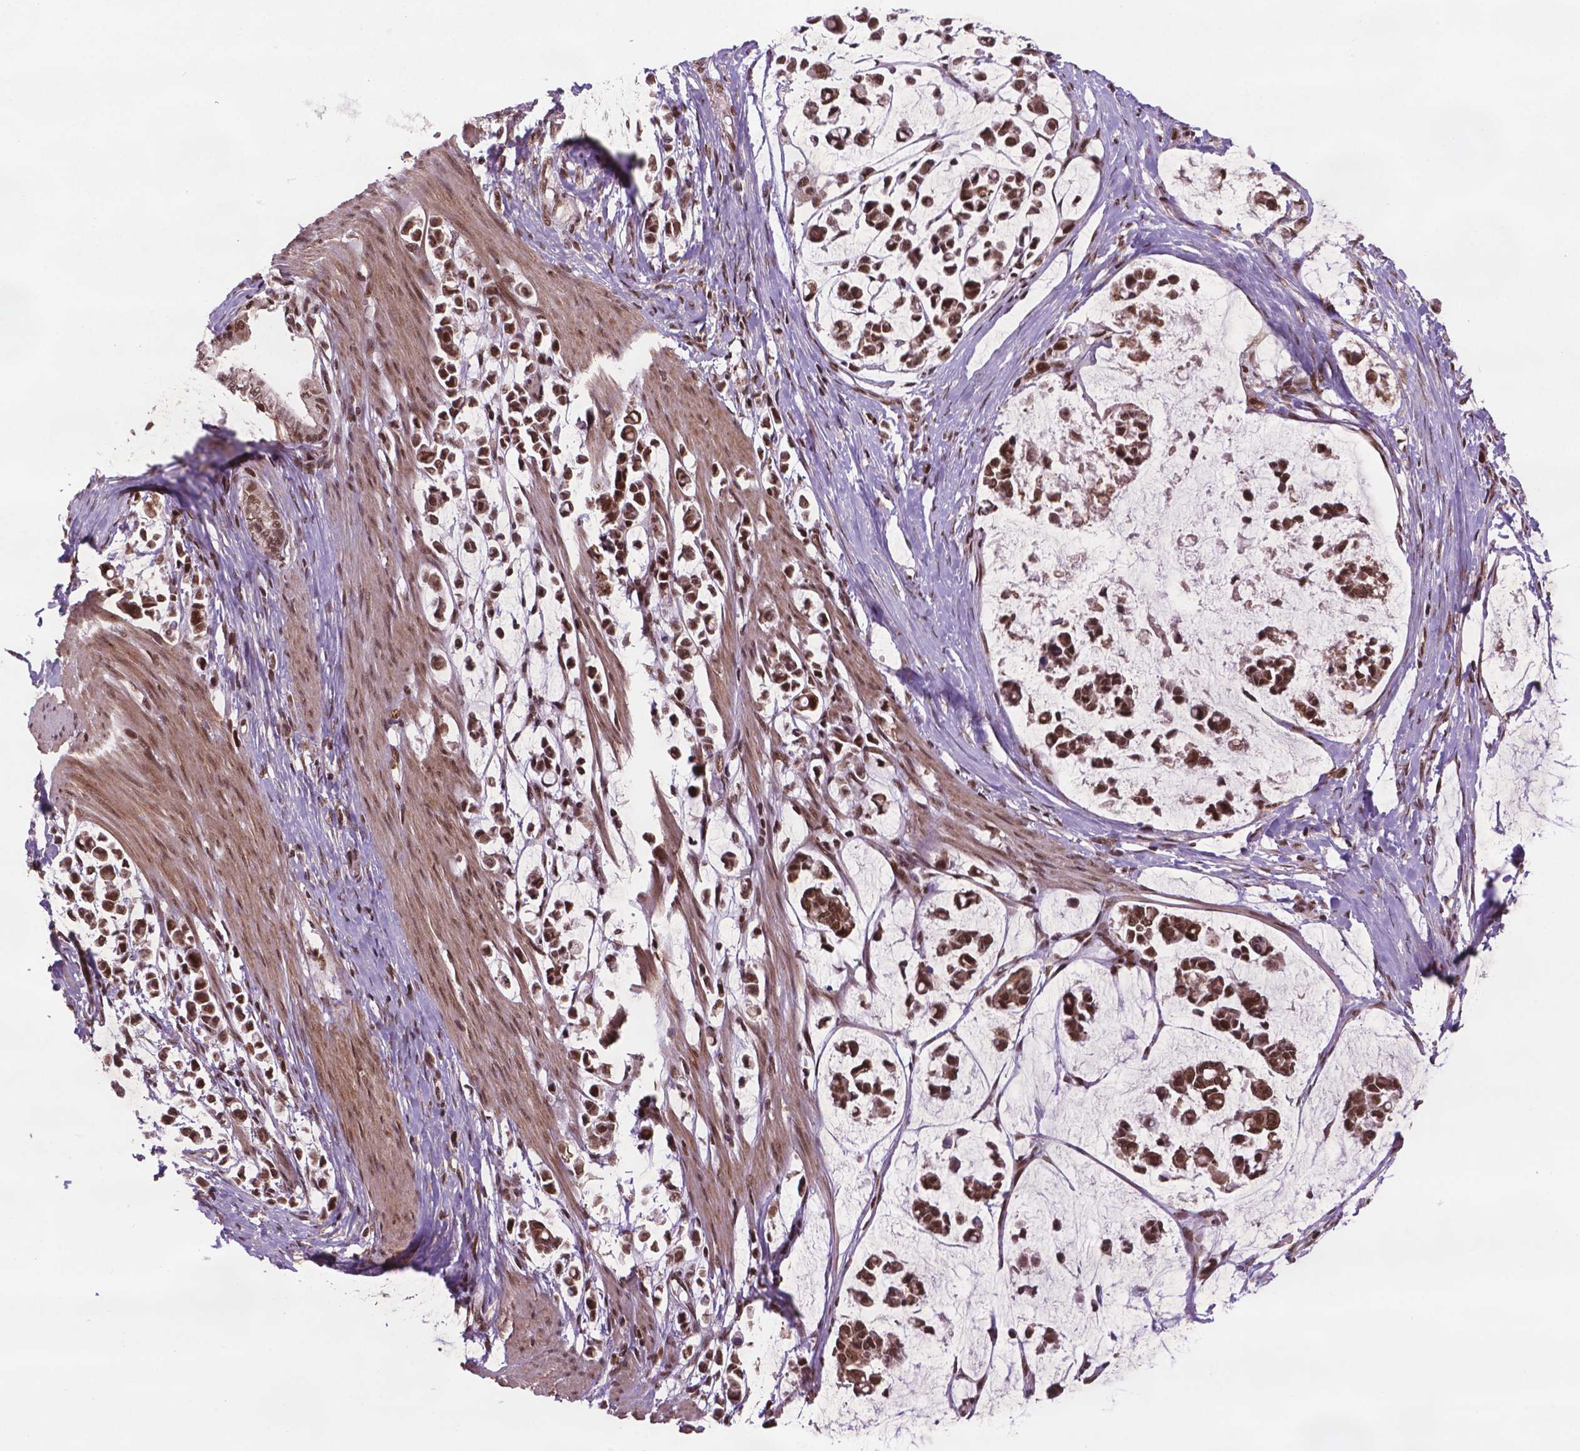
{"staining": {"intensity": "strong", "quantity": ">75%", "location": "nuclear"}, "tissue": "stomach cancer", "cell_type": "Tumor cells", "image_type": "cancer", "snomed": [{"axis": "morphology", "description": "Adenocarcinoma, NOS"}, {"axis": "topography", "description": "Stomach"}], "caption": "The micrograph shows immunohistochemical staining of adenocarcinoma (stomach). There is strong nuclear expression is identified in approximately >75% of tumor cells. (IHC, brightfield microscopy, high magnification).", "gene": "SIRT6", "patient": {"sex": "male", "age": 82}}